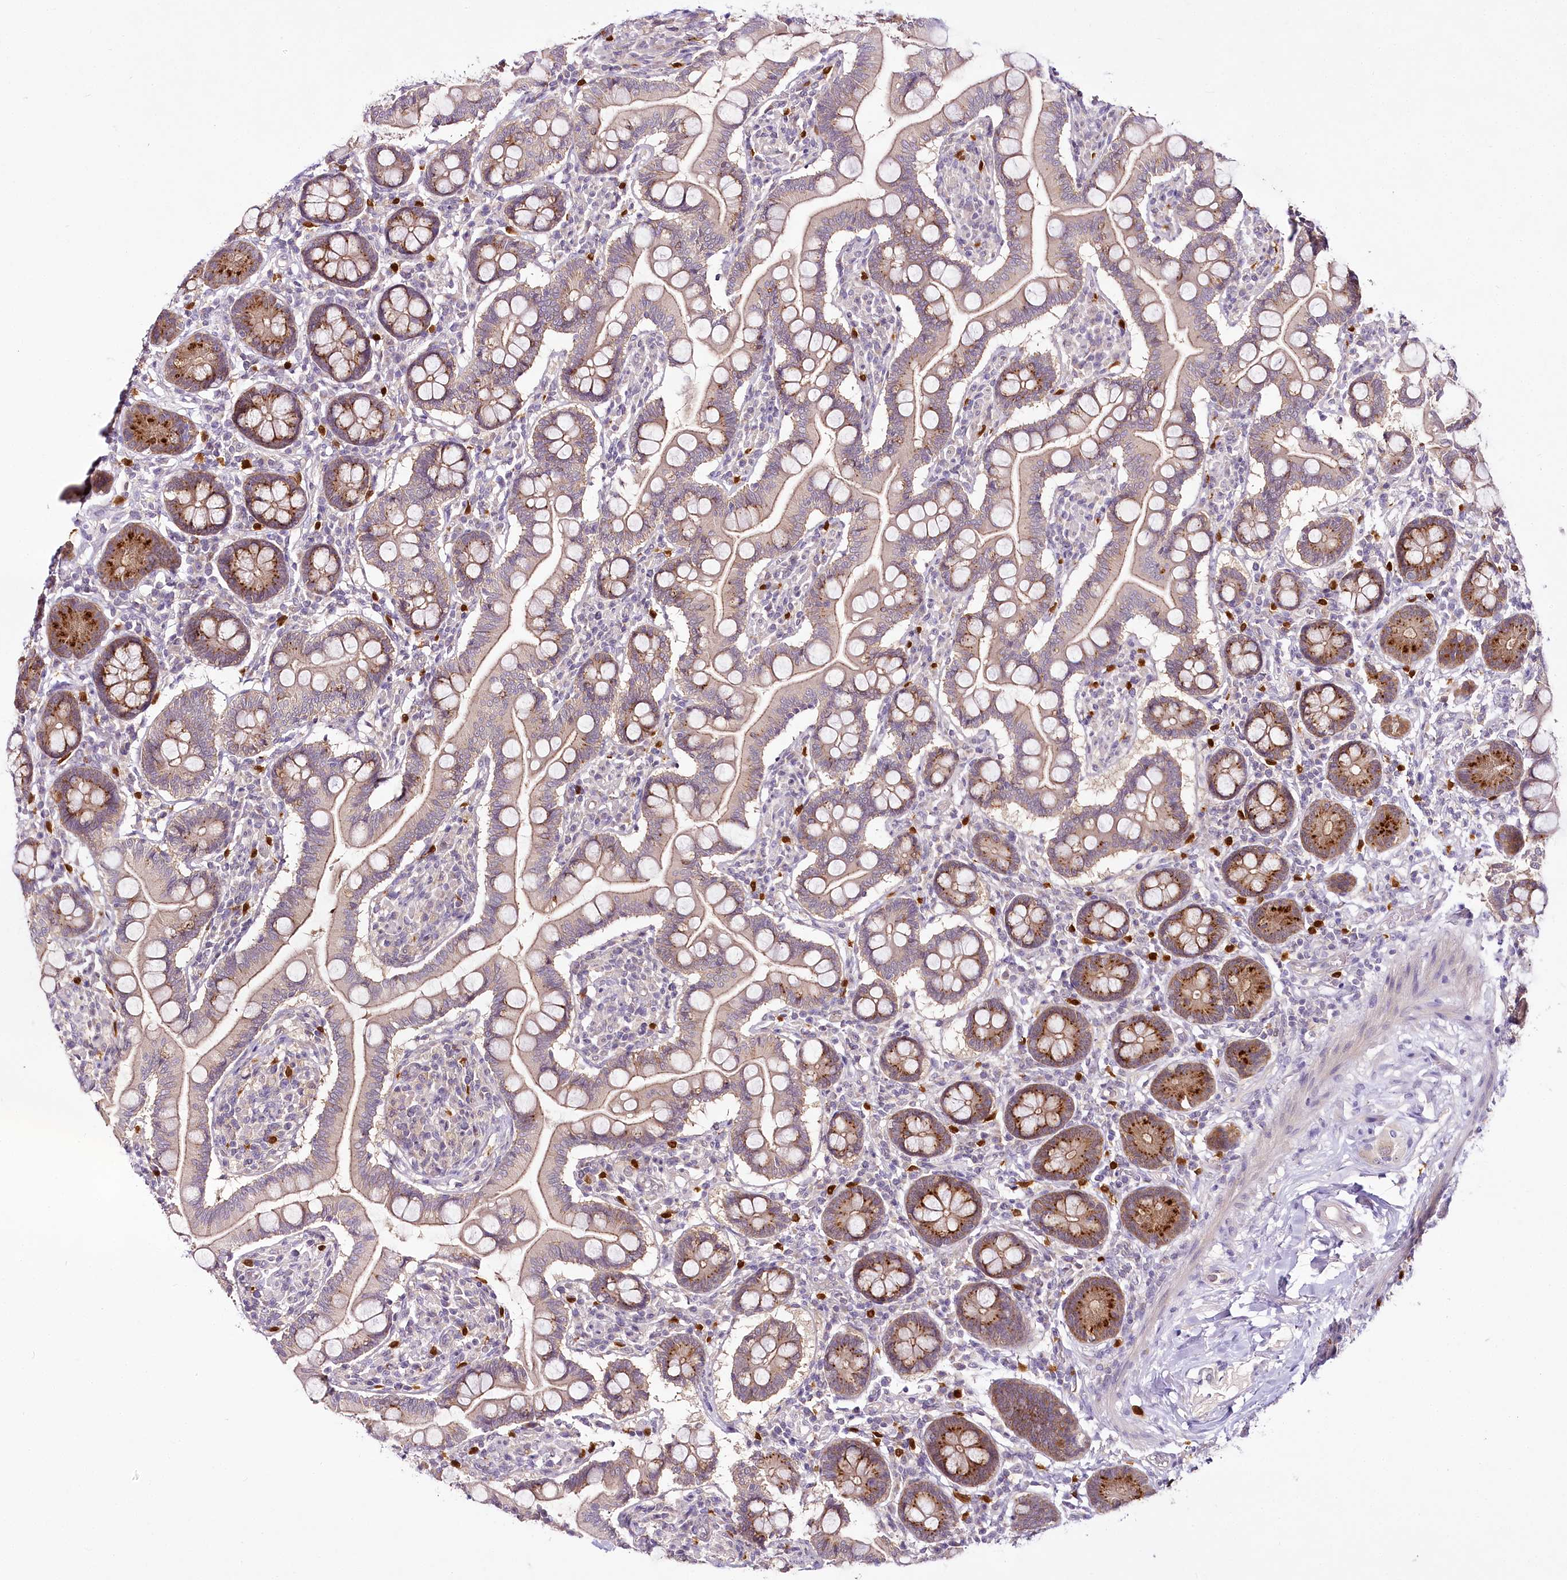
{"staining": {"intensity": "moderate", "quantity": "25%-75%", "location": "cytoplasmic/membranous"}, "tissue": "small intestine", "cell_type": "Glandular cells", "image_type": "normal", "snomed": [{"axis": "morphology", "description": "Normal tissue, NOS"}, {"axis": "topography", "description": "Small intestine"}], "caption": "Moderate cytoplasmic/membranous expression is present in about 25%-75% of glandular cells in unremarkable small intestine. (Stains: DAB in brown, nuclei in blue, Microscopy: brightfield microscopy at high magnification).", "gene": "VWA5A", "patient": {"sex": "female", "age": 64}}